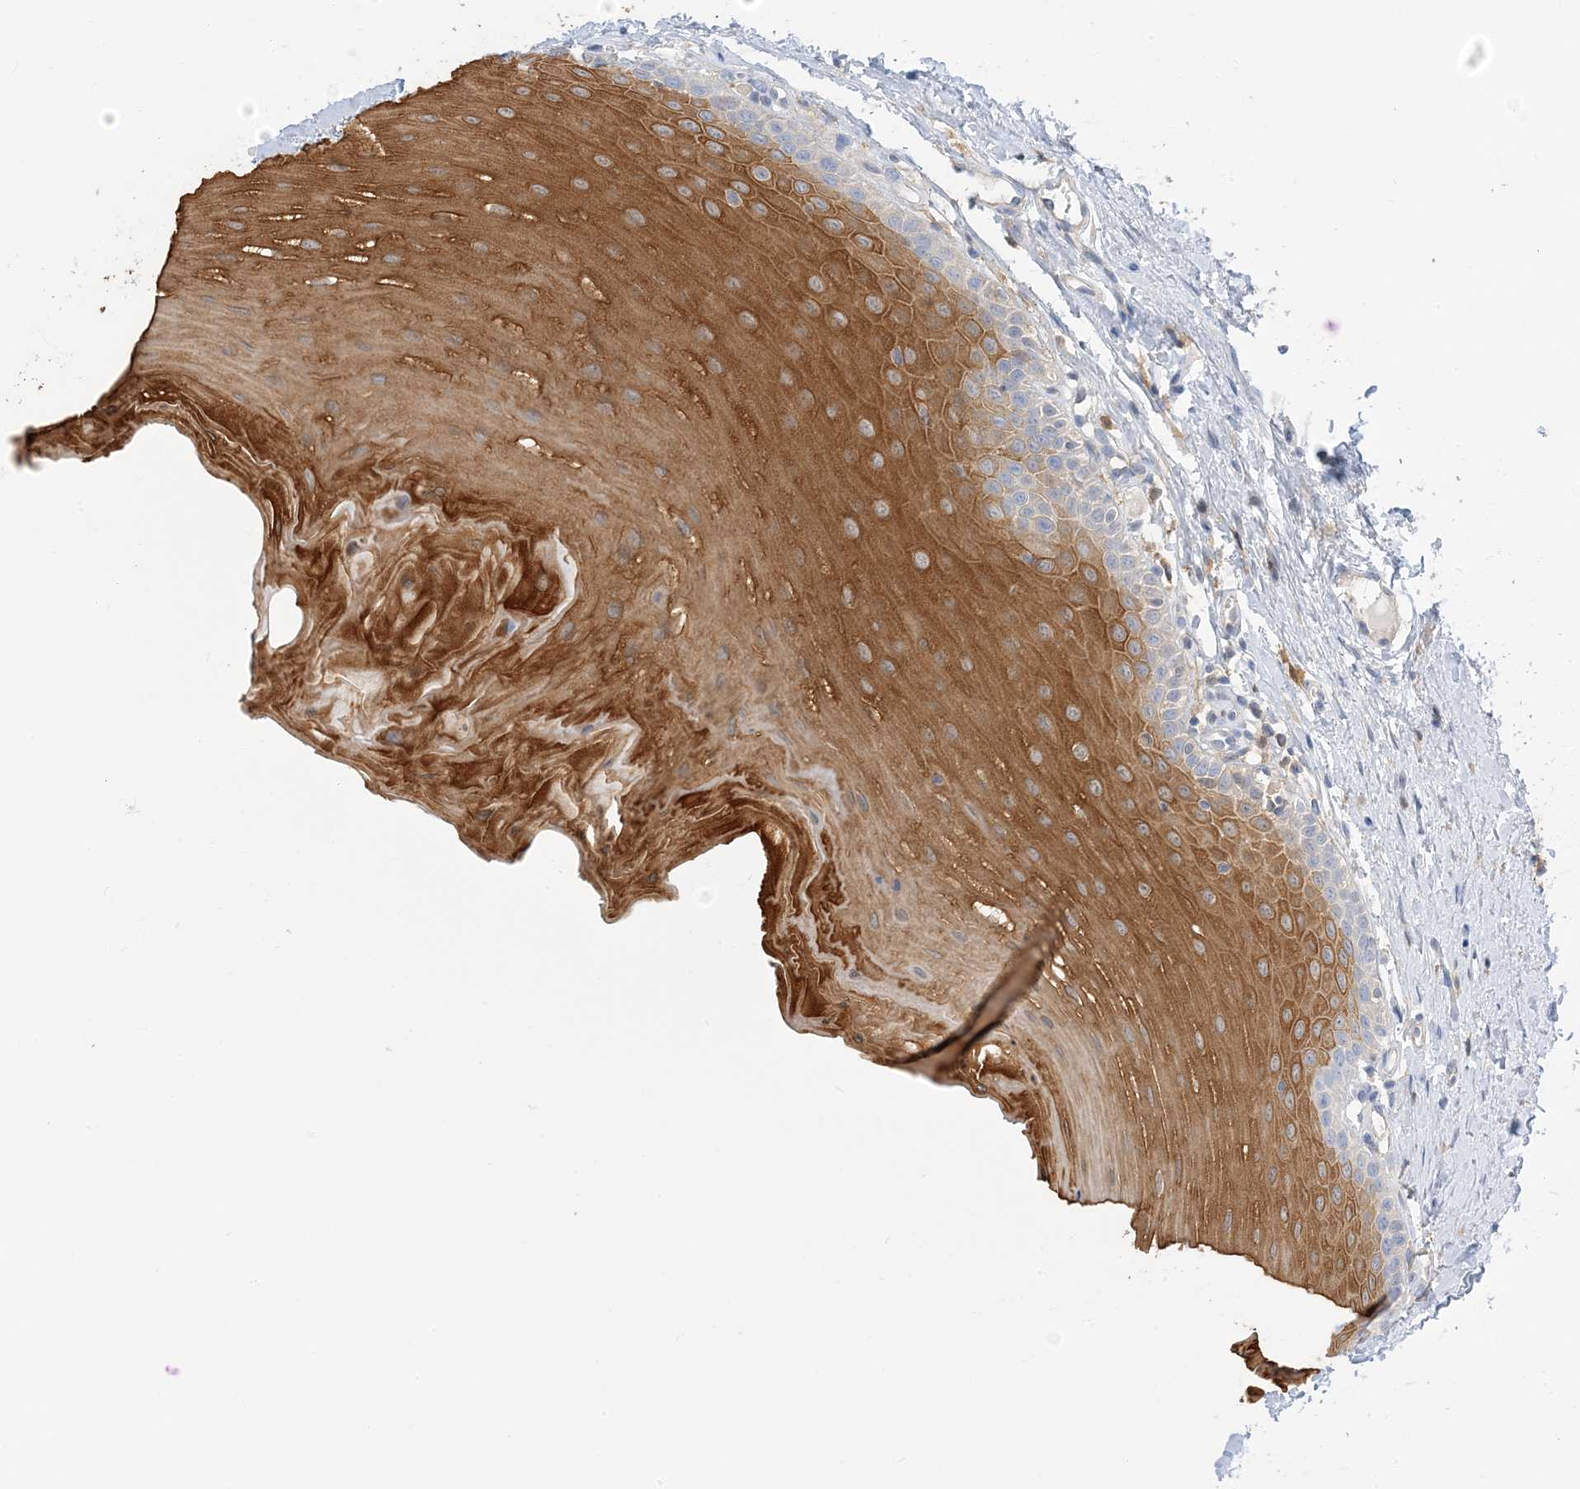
{"staining": {"intensity": "moderate", "quantity": "<25%", "location": "cytoplasmic/membranous"}, "tissue": "oral mucosa", "cell_type": "Squamous epithelial cells", "image_type": "normal", "snomed": [{"axis": "morphology", "description": "Normal tissue, NOS"}, {"axis": "topography", "description": "Oral tissue"}], "caption": "Moderate cytoplasmic/membranous positivity for a protein is present in approximately <25% of squamous epithelial cells of normal oral mucosa using IHC.", "gene": "NAGK", "patient": {"sex": "female", "age": 39}}